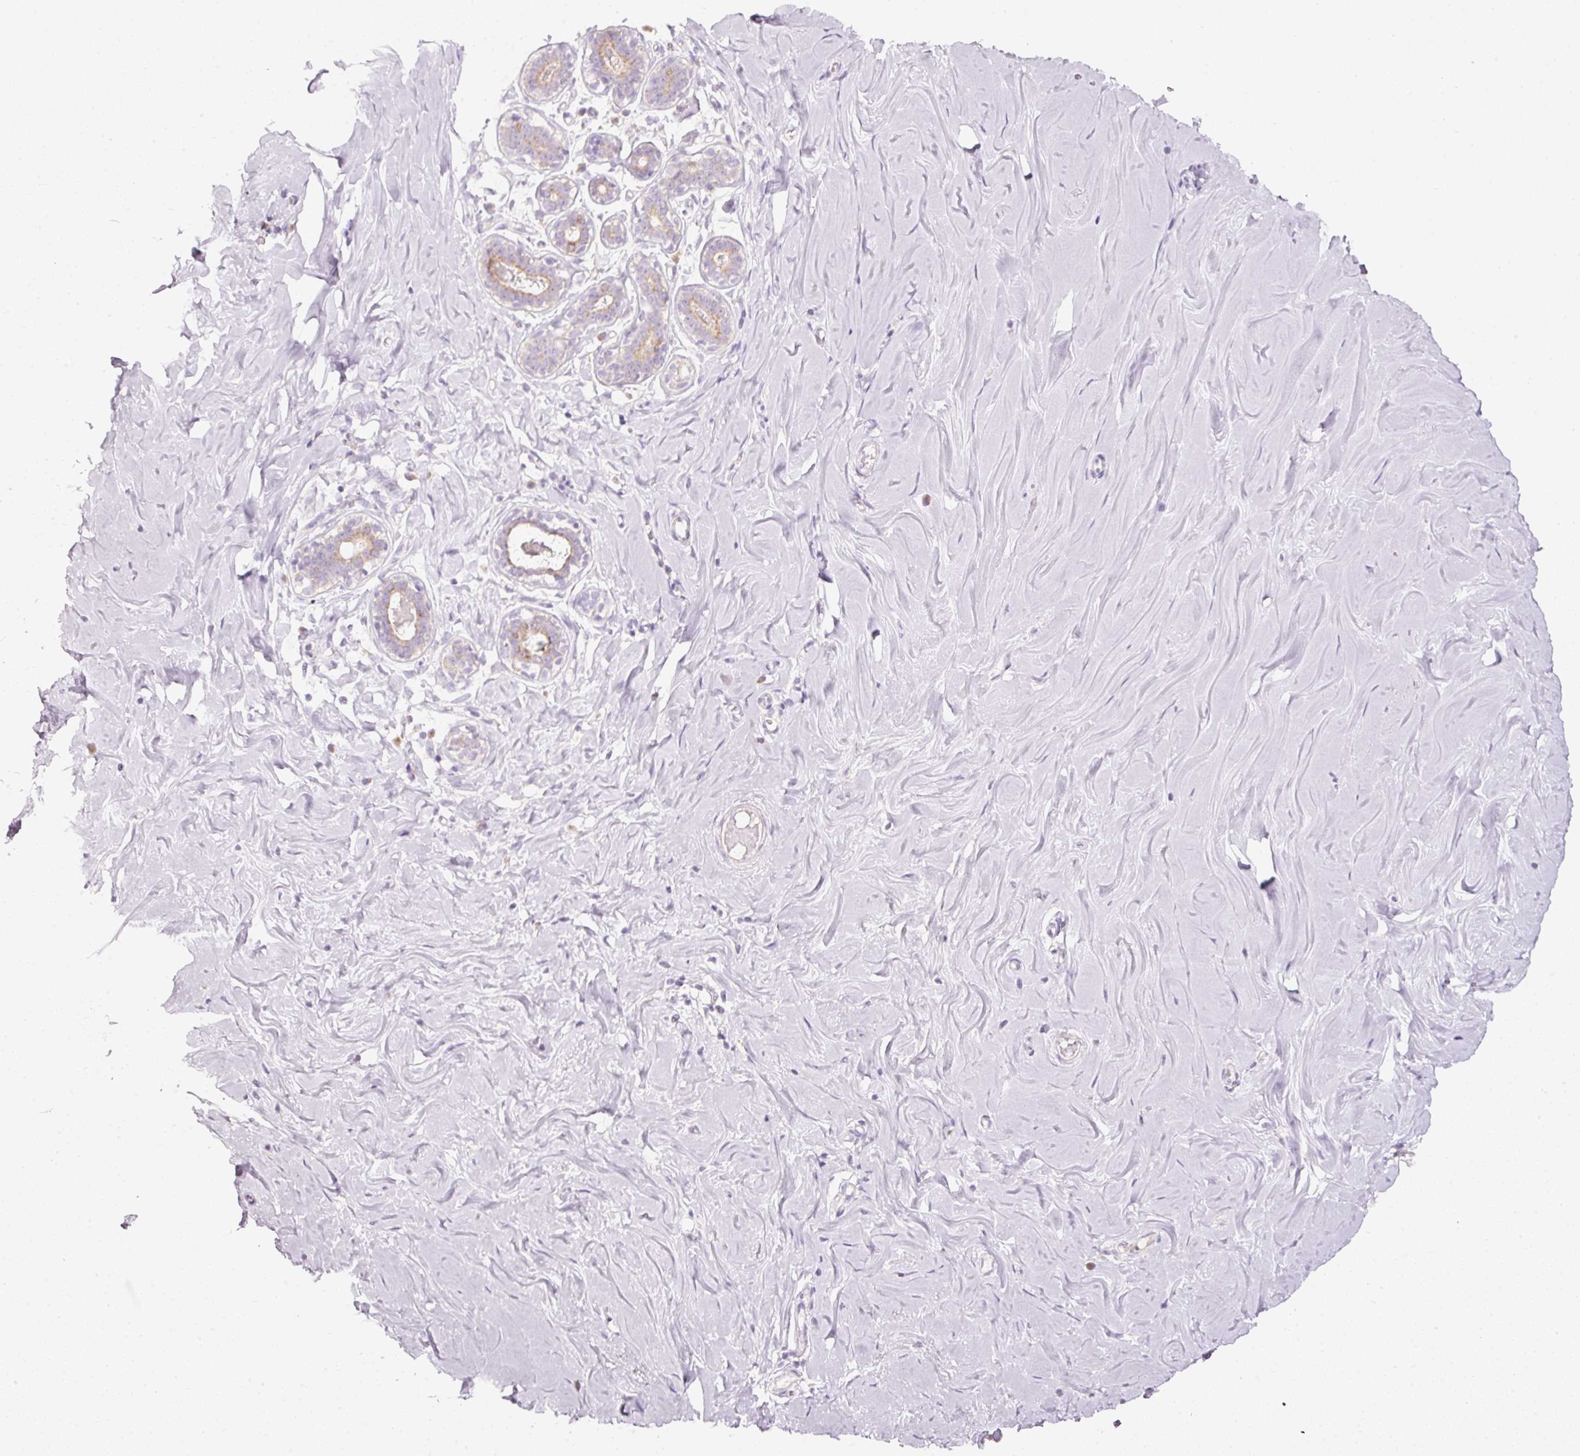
{"staining": {"intensity": "negative", "quantity": "none", "location": "none"}, "tissue": "breast", "cell_type": "Adipocytes", "image_type": "normal", "snomed": [{"axis": "morphology", "description": "Normal tissue, NOS"}, {"axis": "topography", "description": "Breast"}], "caption": "An immunohistochemistry micrograph of normal breast is shown. There is no staining in adipocytes of breast.", "gene": "PDXDC1", "patient": {"sex": "female", "age": 27}}